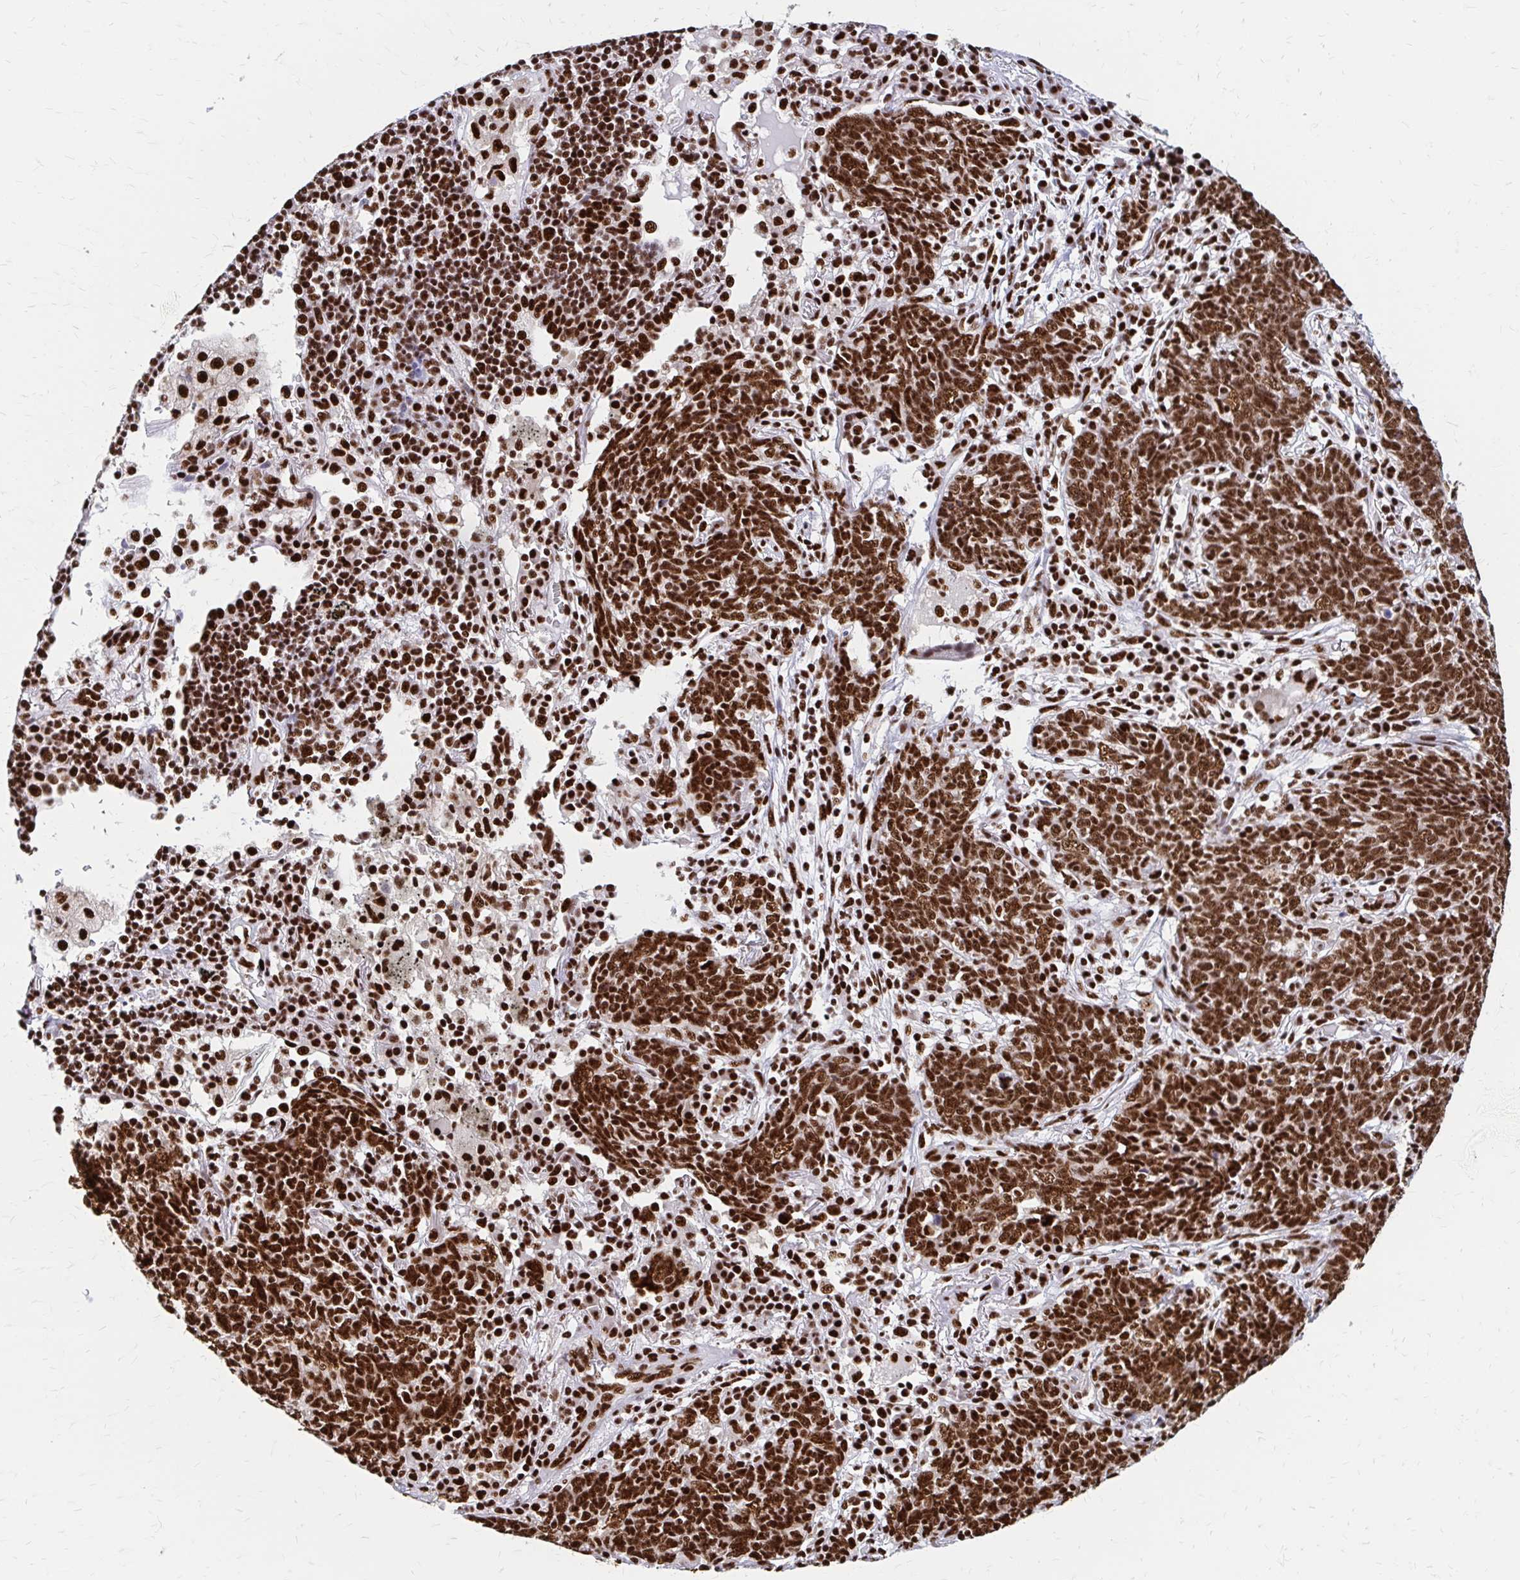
{"staining": {"intensity": "strong", "quantity": ">75%", "location": "nuclear"}, "tissue": "lung cancer", "cell_type": "Tumor cells", "image_type": "cancer", "snomed": [{"axis": "morphology", "description": "Squamous cell carcinoma, NOS"}, {"axis": "topography", "description": "Lung"}], "caption": "Immunohistochemistry (IHC) micrograph of human lung cancer stained for a protein (brown), which displays high levels of strong nuclear positivity in about >75% of tumor cells.", "gene": "CNKSR3", "patient": {"sex": "female", "age": 72}}